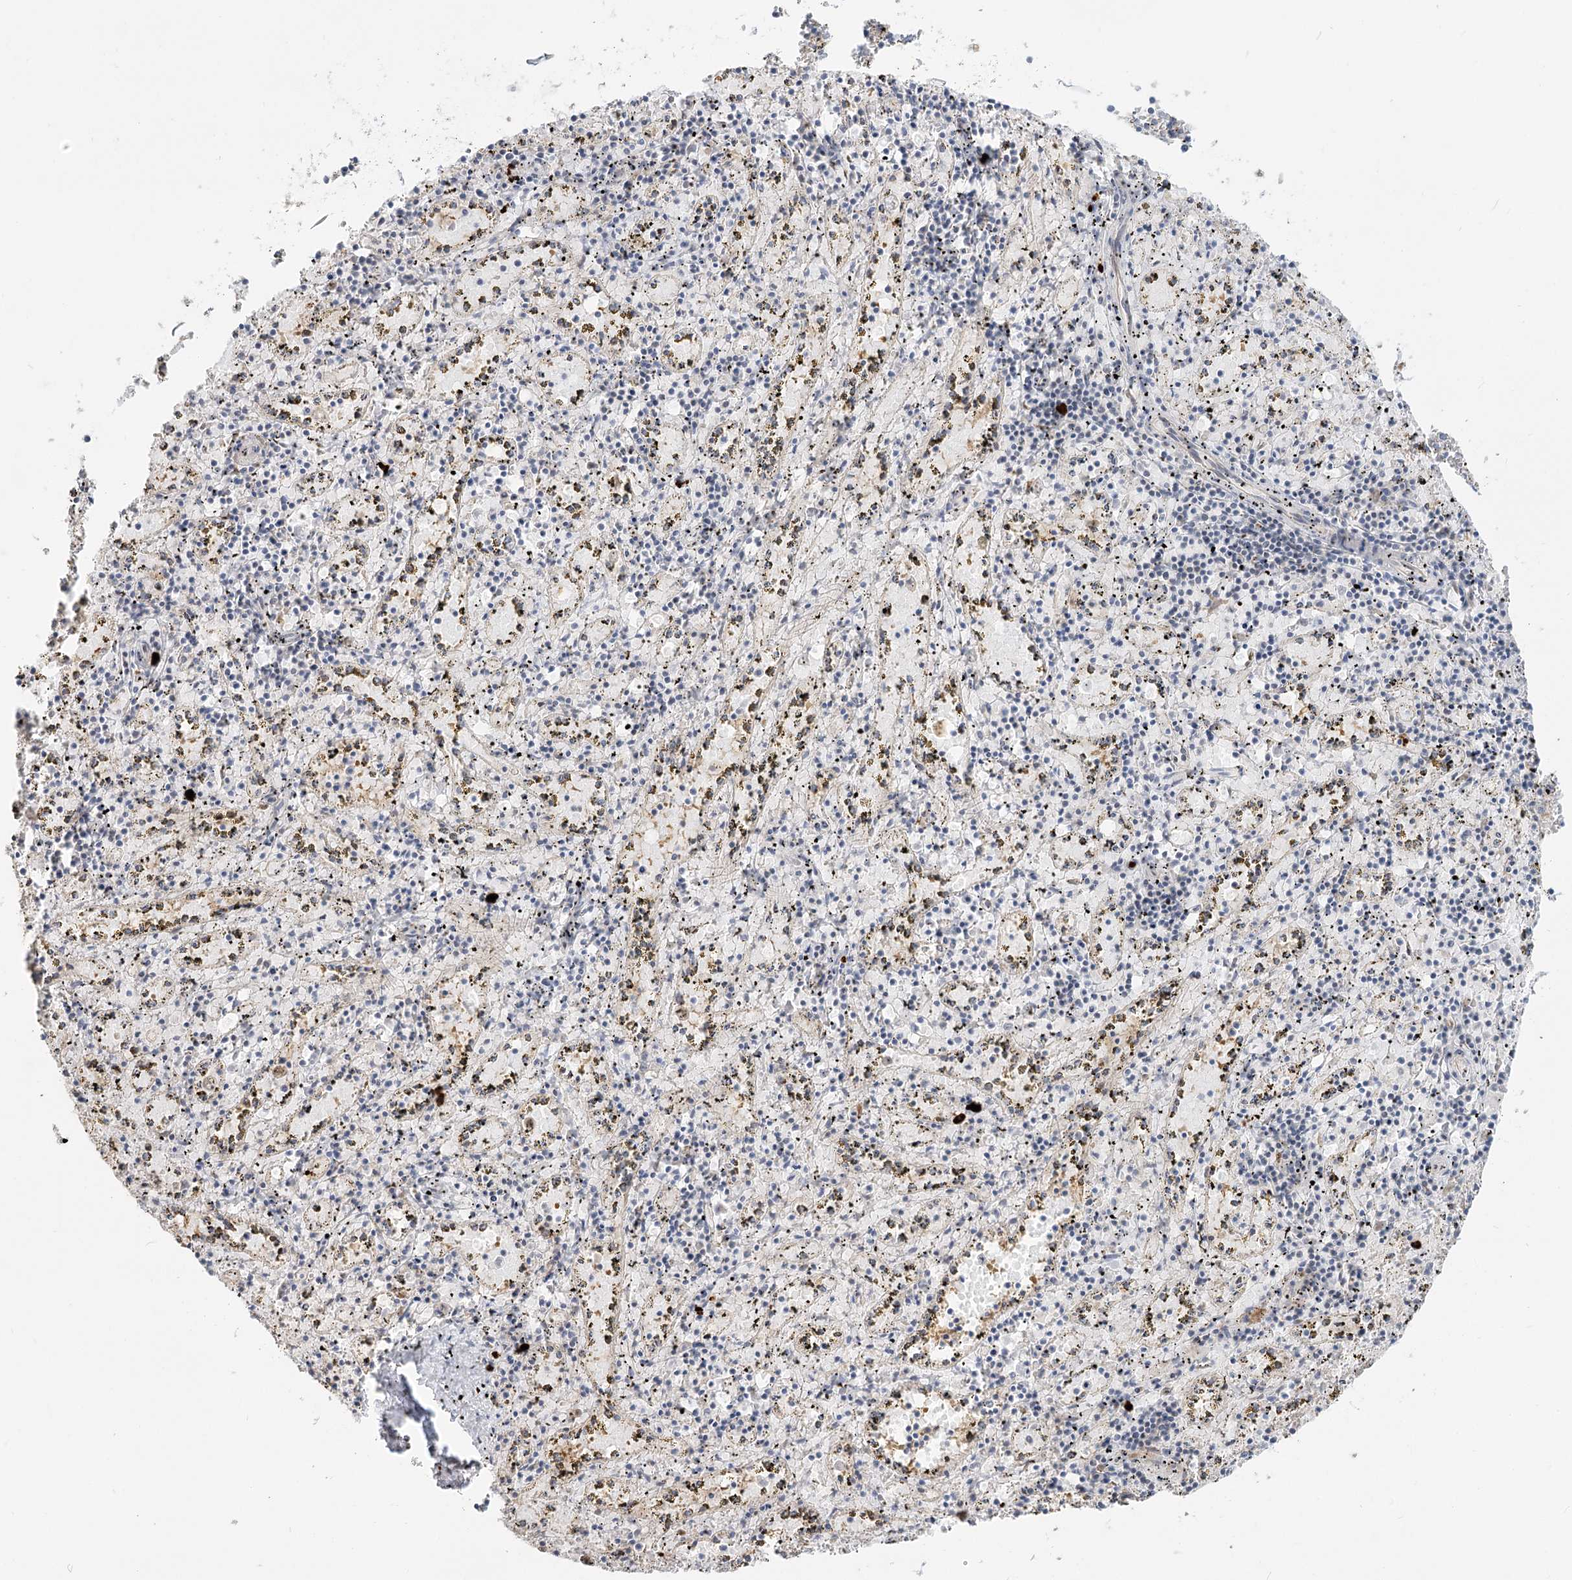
{"staining": {"intensity": "negative", "quantity": "none", "location": "none"}, "tissue": "spleen", "cell_type": "Cells in red pulp", "image_type": "normal", "snomed": [{"axis": "morphology", "description": "Normal tissue, NOS"}, {"axis": "topography", "description": "Spleen"}], "caption": "DAB immunohistochemical staining of normal spleen reveals no significant positivity in cells in red pulp. Nuclei are stained in blue.", "gene": "GUCY2C", "patient": {"sex": "male", "age": 11}}